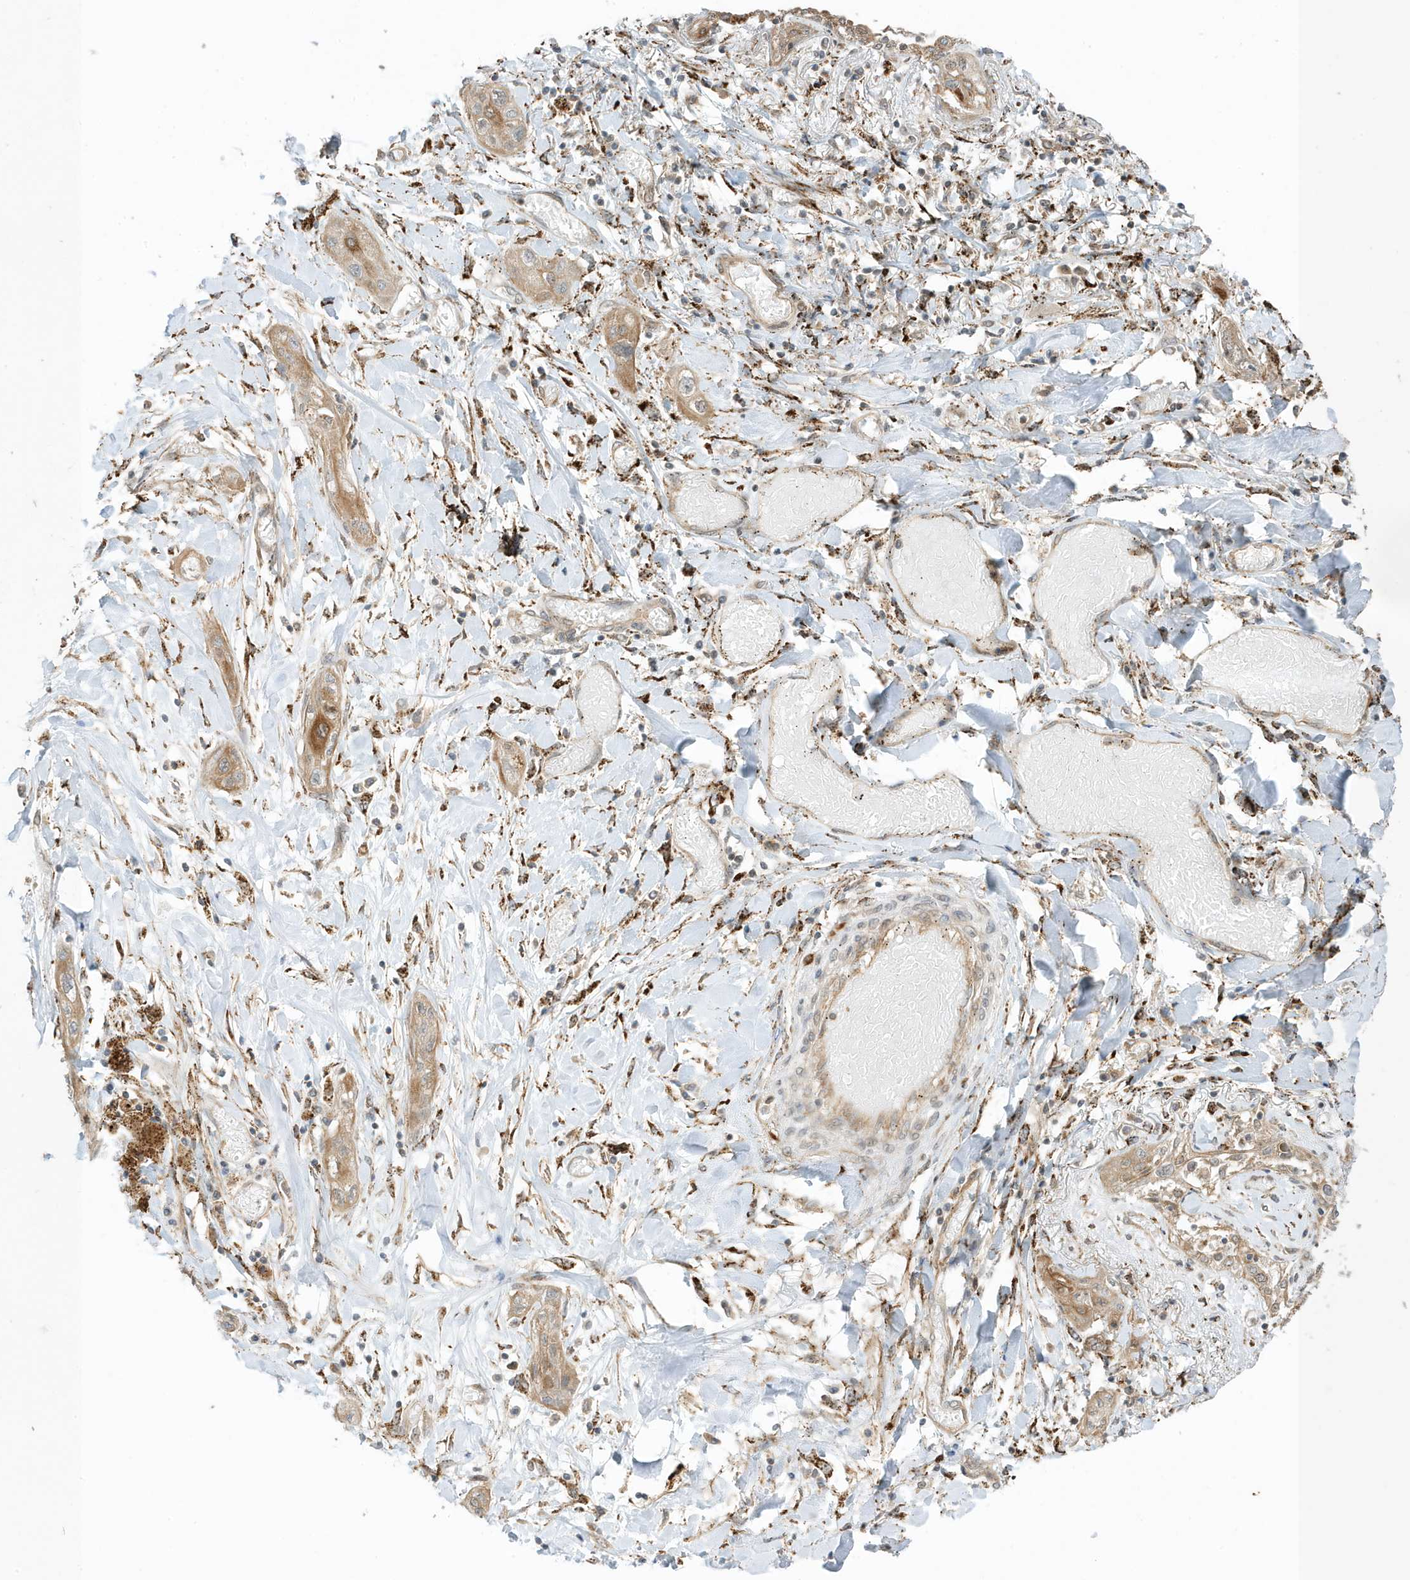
{"staining": {"intensity": "weak", "quantity": ">75%", "location": "cytoplasmic/membranous"}, "tissue": "lung cancer", "cell_type": "Tumor cells", "image_type": "cancer", "snomed": [{"axis": "morphology", "description": "Squamous cell carcinoma, NOS"}, {"axis": "topography", "description": "Lung"}], "caption": "Immunohistochemistry staining of lung cancer (squamous cell carcinoma), which displays low levels of weak cytoplasmic/membranous staining in about >75% of tumor cells indicating weak cytoplasmic/membranous protein expression. The staining was performed using DAB (brown) for protein detection and nuclei were counterstained in hematoxylin (blue).", "gene": "DHX36", "patient": {"sex": "female", "age": 47}}